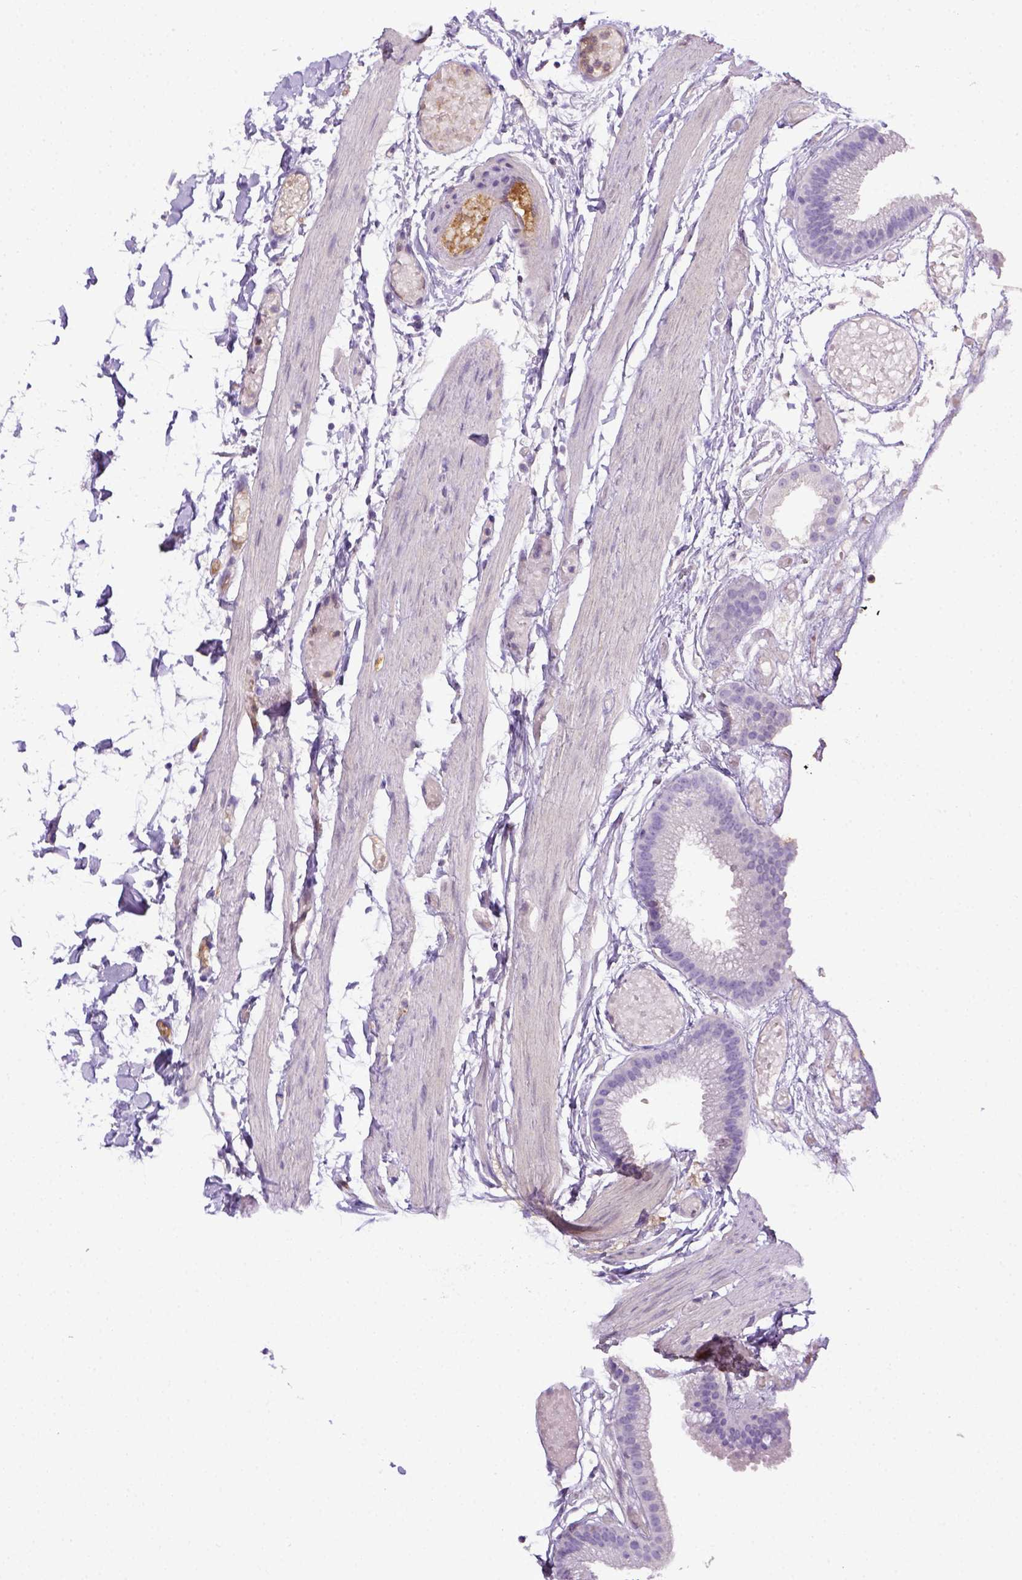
{"staining": {"intensity": "negative", "quantity": "none", "location": "none"}, "tissue": "gallbladder", "cell_type": "Glandular cells", "image_type": "normal", "snomed": [{"axis": "morphology", "description": "Normal tissue, NOS"}, {"axis": "topography", "description": "Gallbladder"}], "caption": "An image of human gallbladder is negative for staining in glandular cells. (IHC, brightfield microscopy, high magnification).", "gene": "ITIH4", "patient": {"sex": "female", "age": 45}}